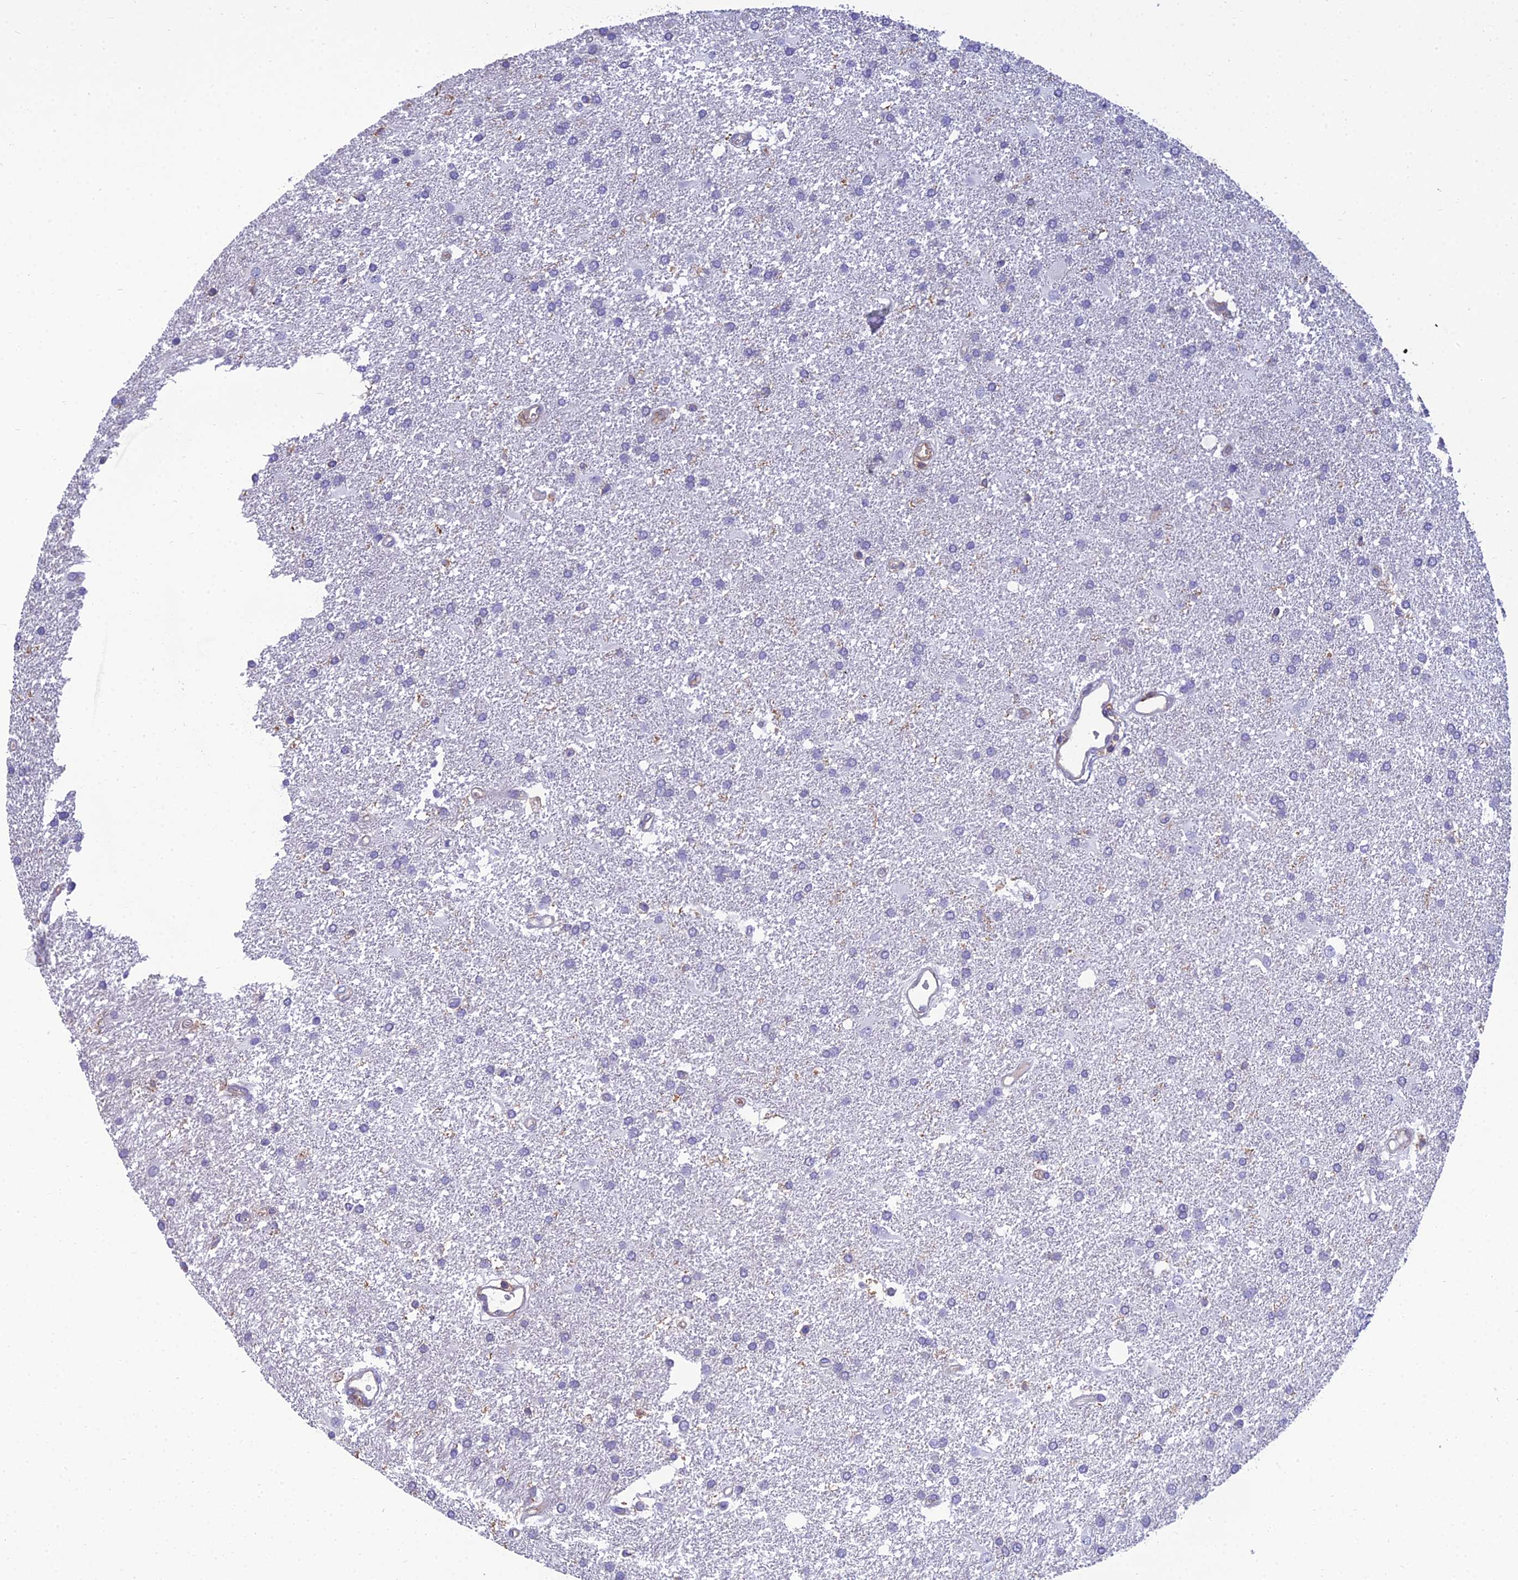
{"staining": {"intensity": "negative", "quantity": "none", "location": "none"}, "tissue": "glioma", "cell_type": "Tumor cells", "image_type": "cancer", "snomed": [{"axis": "morphology", "description": "Glioma, malignant, Low grade"}, {"axis": "topography", "description": "Brain"}], "caption": "Tumor cells show no significant protein positivity in malignant glioma (low-grade).", "gene": "PPP1R18", "patient": {"sex": "male", "age": 66}}